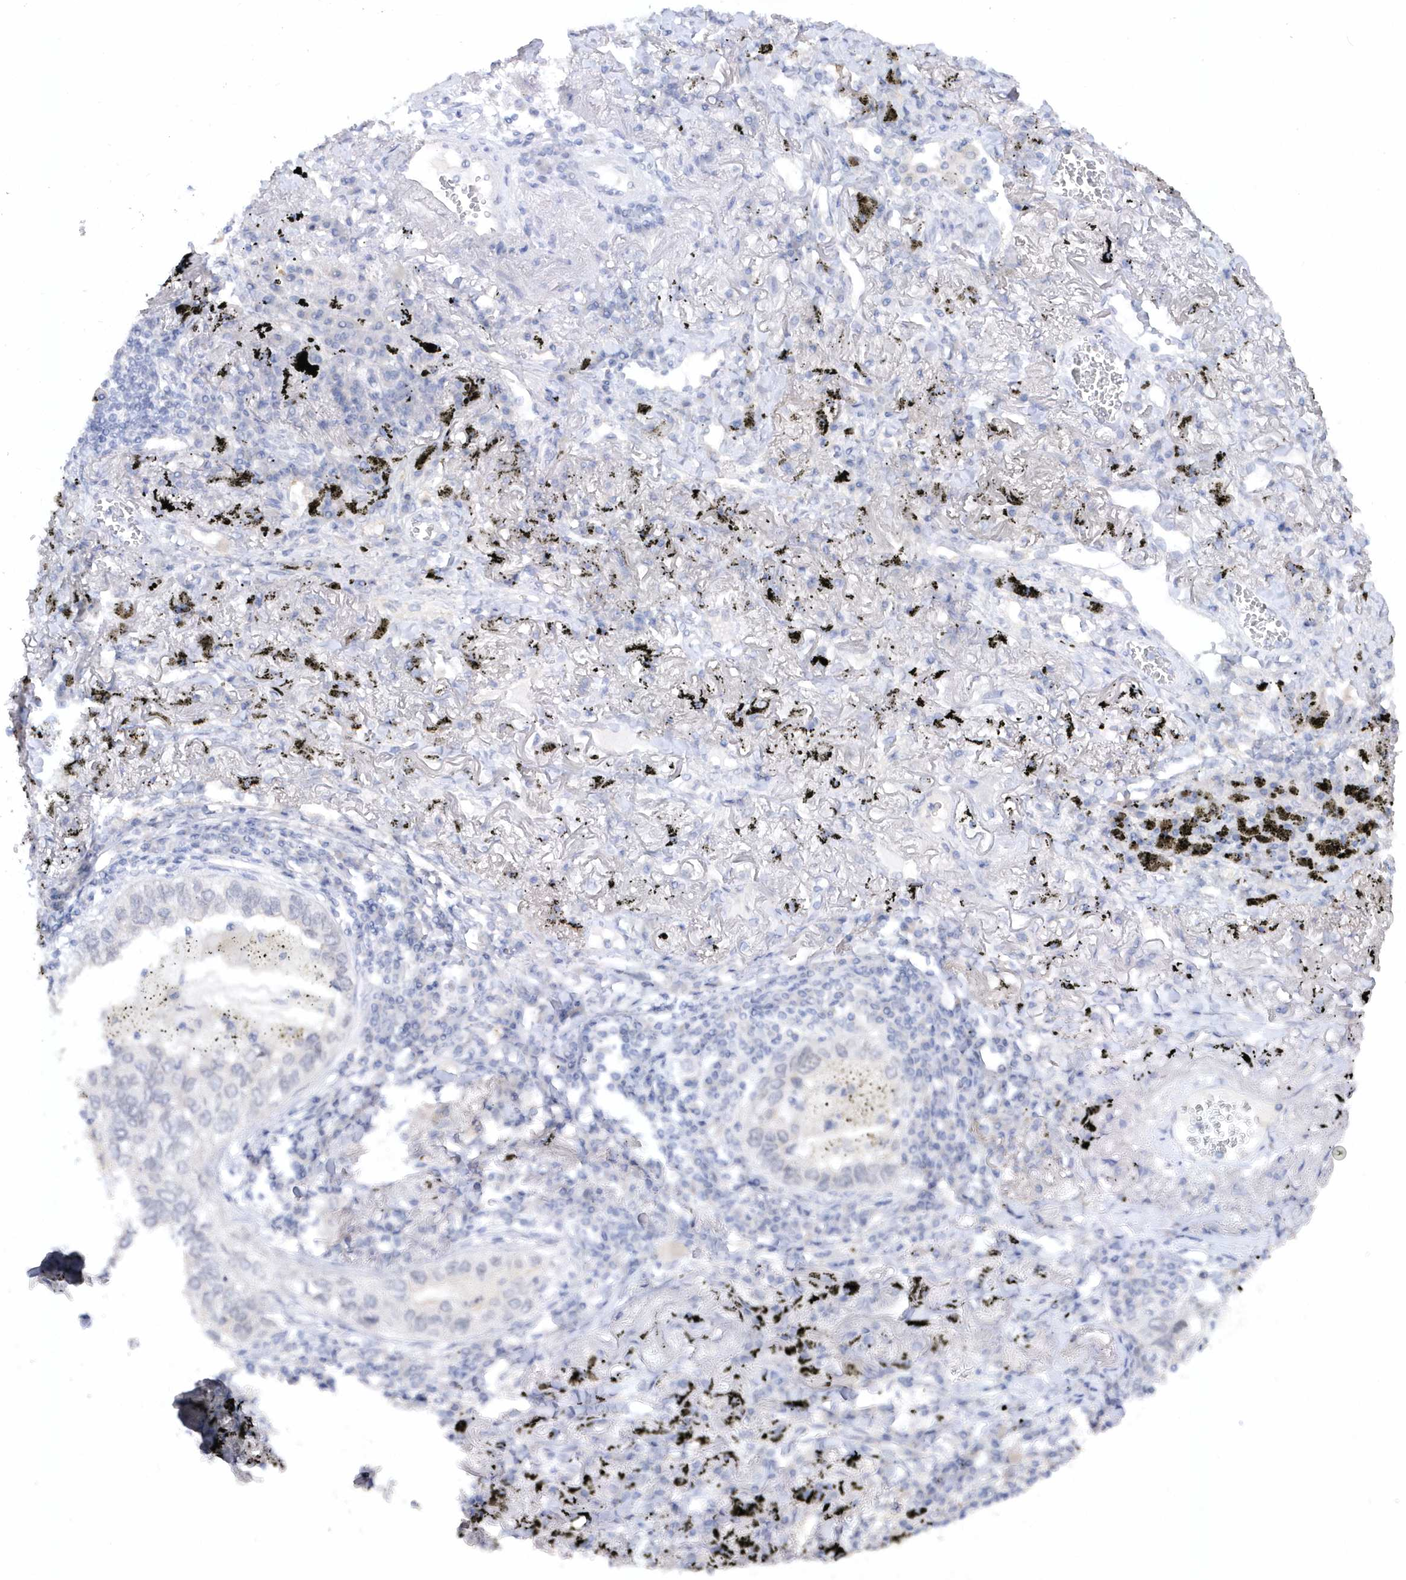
{"staining": {"intensity": "negative", "quantity": "none", "location": "none"}, "tissue": "lung cancer", "cell_type": "Tumor cells", "image_type": "cancer", "snomed": [{"axis": "morphology", "description": "Adenocarcinoma, NOS"}, {"axis": "topography", "description": "Lung"}], "caption": "Immunohistochemistry (IHC) of human adenocarcinoma (lung) reveals no expression in tumor cells.", "gene": "RPE", "patient": {"sex": "male", "age": 65}}